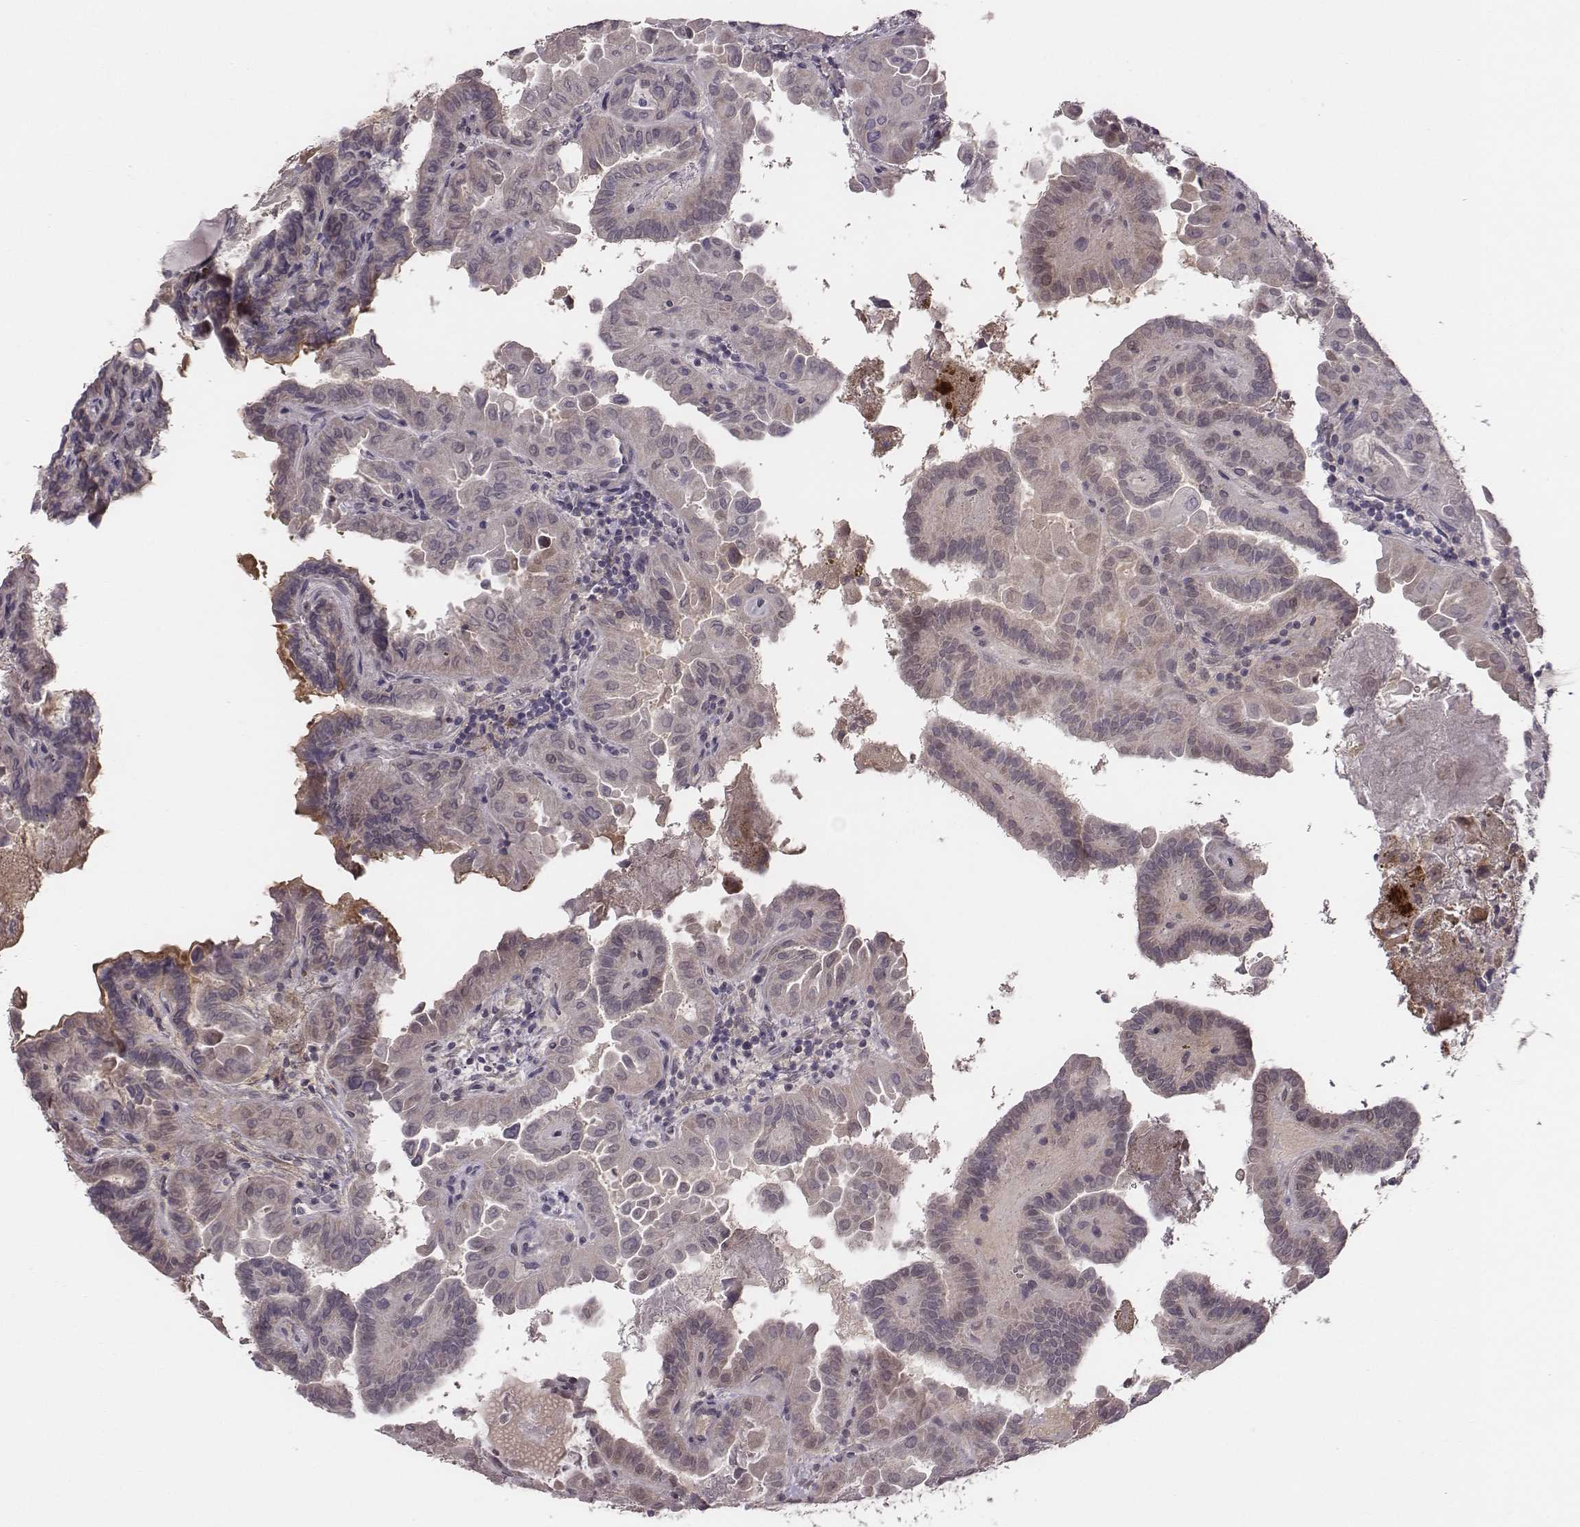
{"staining": {"intensity": "negative", "quantity": "none", "location": "none"}, "tissue": "thyroid cancer", "cell_type": "Tumor cells", "image_type": "cancer", "snomed": [{"axis": "morphology", "description": "Papillary adenocarcinoma, NOS"}, {"axis": "topography", "description": "Thyroid gland"}], "caption": "The histopathology image displays no significant staining in tumor cells of papillary adenocarcinoma (thyroid).", "gene": "SLC22A6", "patient": {"sex": "female", "age": 46}}